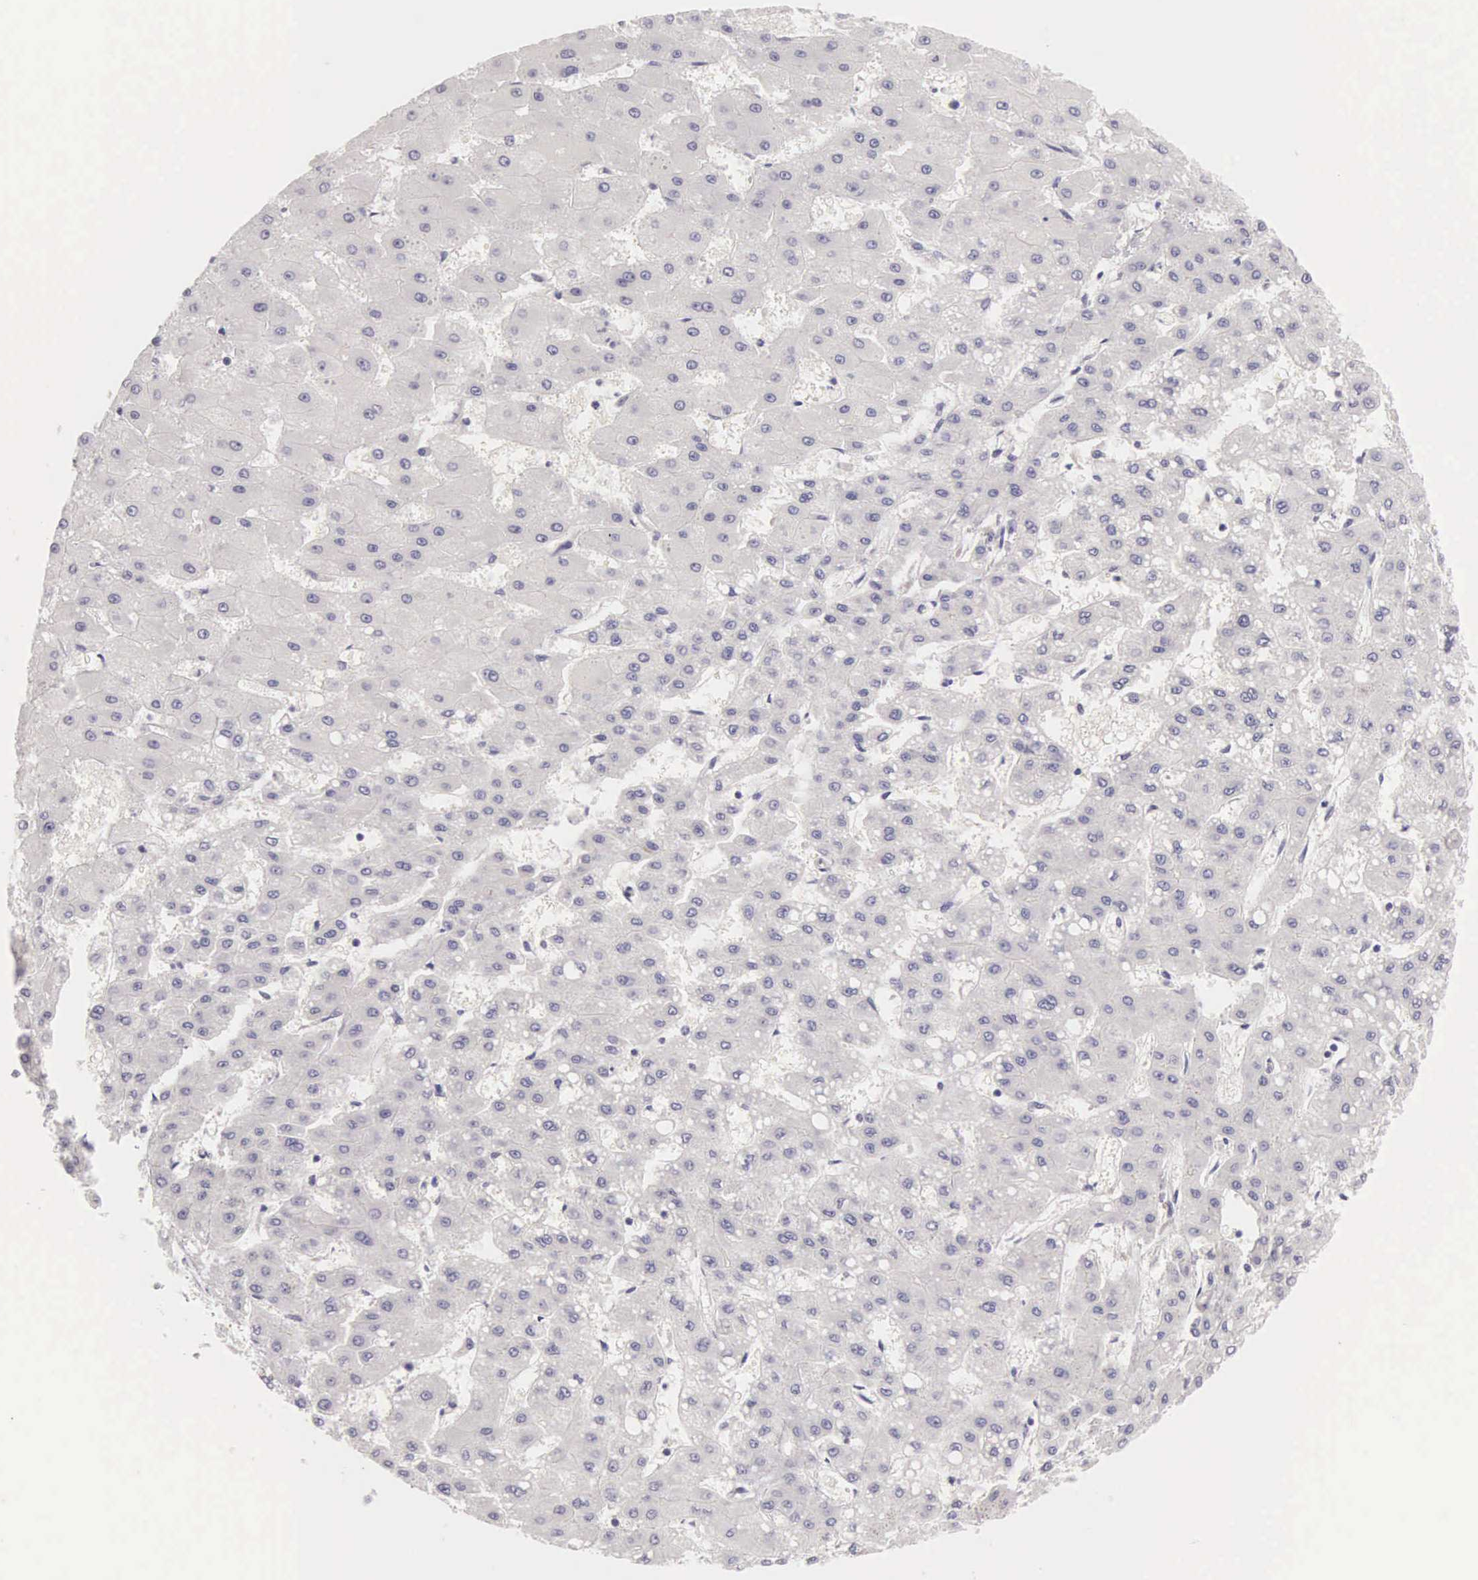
{"staining": {"intensity": "negative", "quantity": "none", "location": "none"}, "tissue": "liver cancer", "cell_type": "Tumor cells", "image_type": "cancer", "snomed": [{"axis": "morphology", "description": "Carcinoma, Hepatocellular, NOS"}, {"axis": "topography", "description": "Liver"}], "caption": "Tumor cells are negative for protein expression in human liver cancer (hepatocellular carcinoma).", "gene": "OSBPL3", "patient": {"sex": "female", "age": 52}}